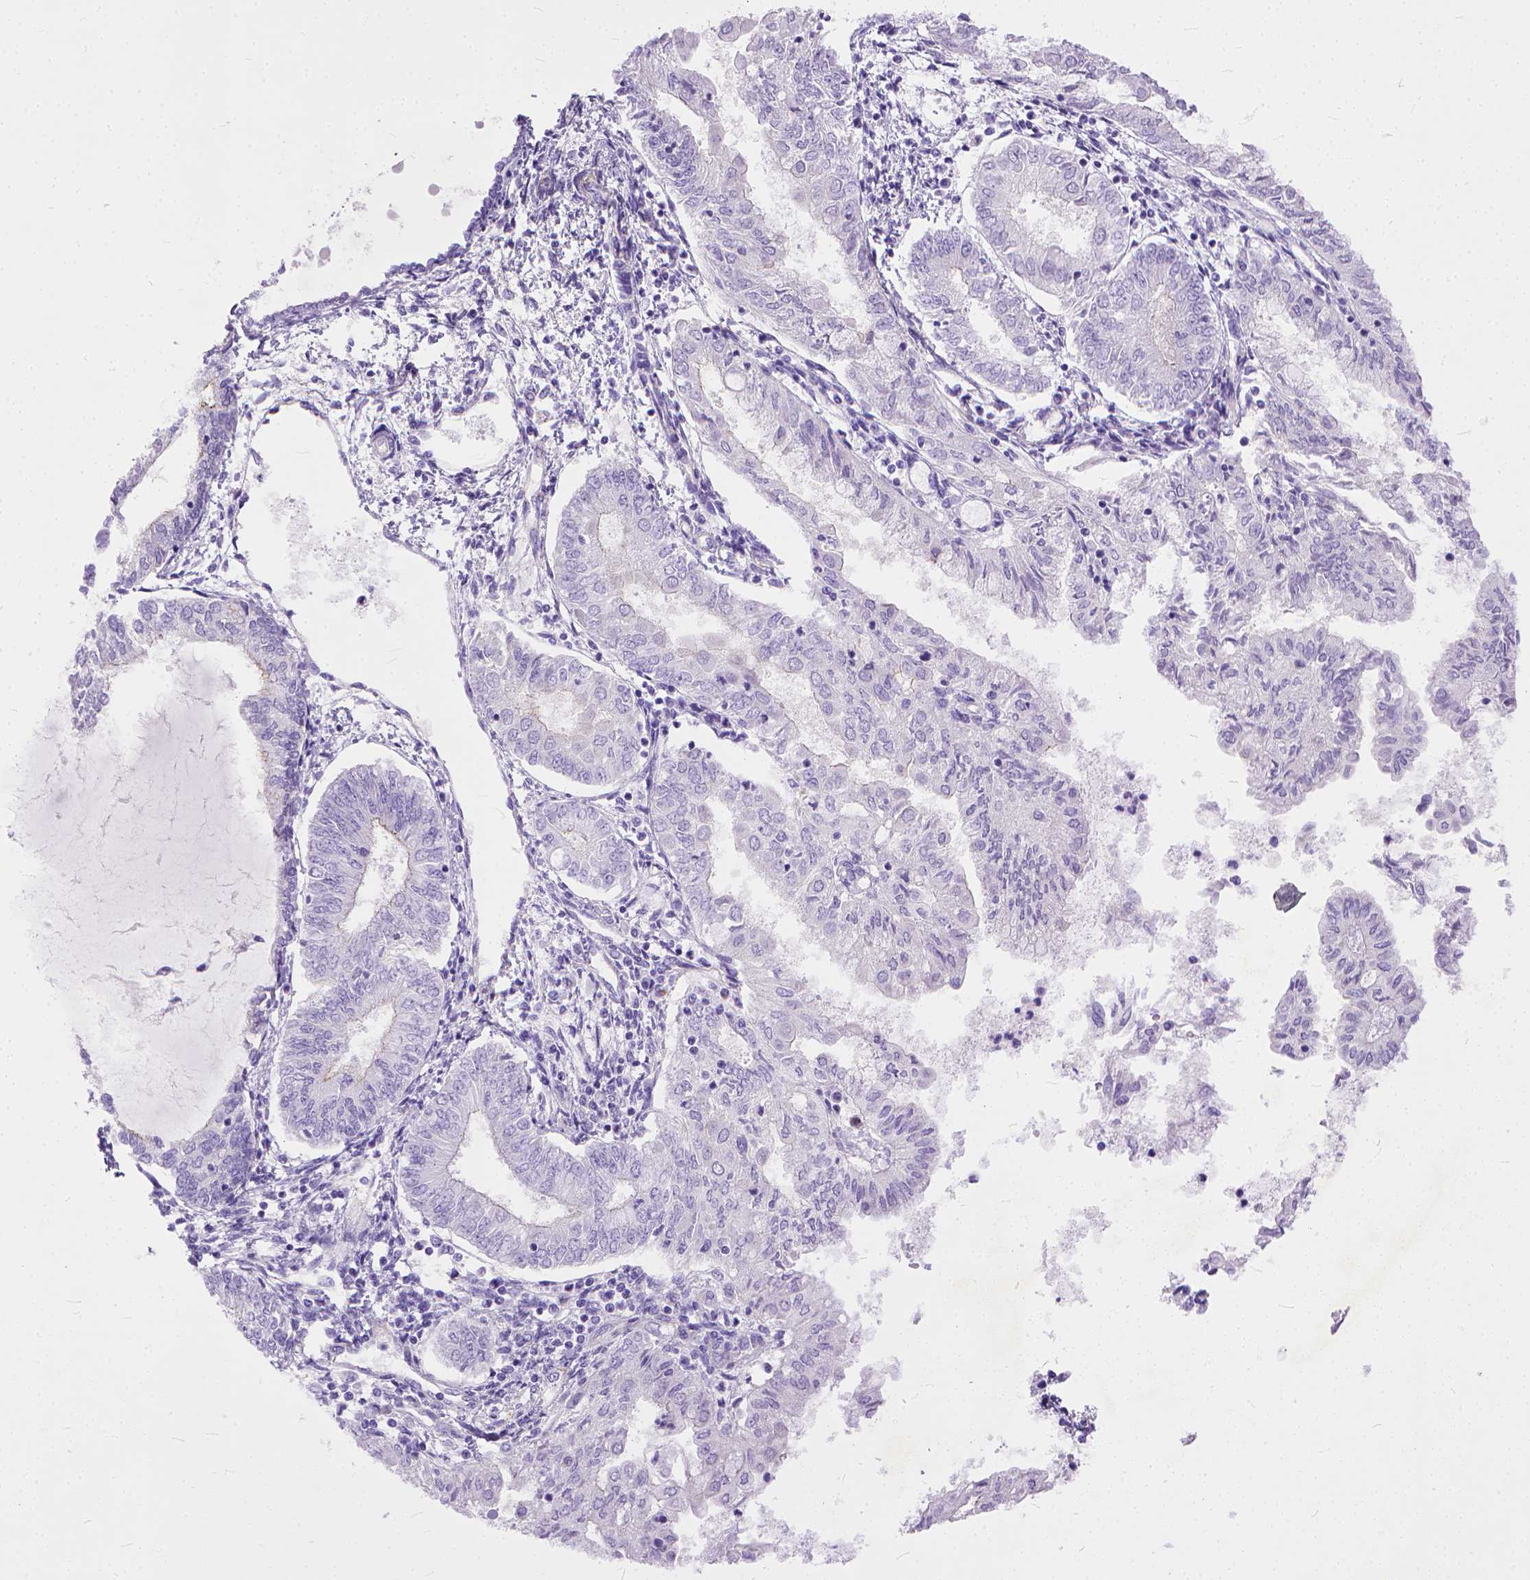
{"staining": {"intensity": "negative", "quantity": "none", "location": "none"}, "tissue": "endometrial cancer", "cell_type": "Tumor cells", "image_type": "cancer", "snomed": [{"axis": "morphology", "description": "Adenocarcinoma, NOS"}, {"axis": "topography", "description": "Endometrium"}], "caption": "Image shows no significant protein staining in tumor cells of endometrial adenocarcinoma.", "gene": "ADGRF1", "patient": {"sex": "female", "age": 68}}